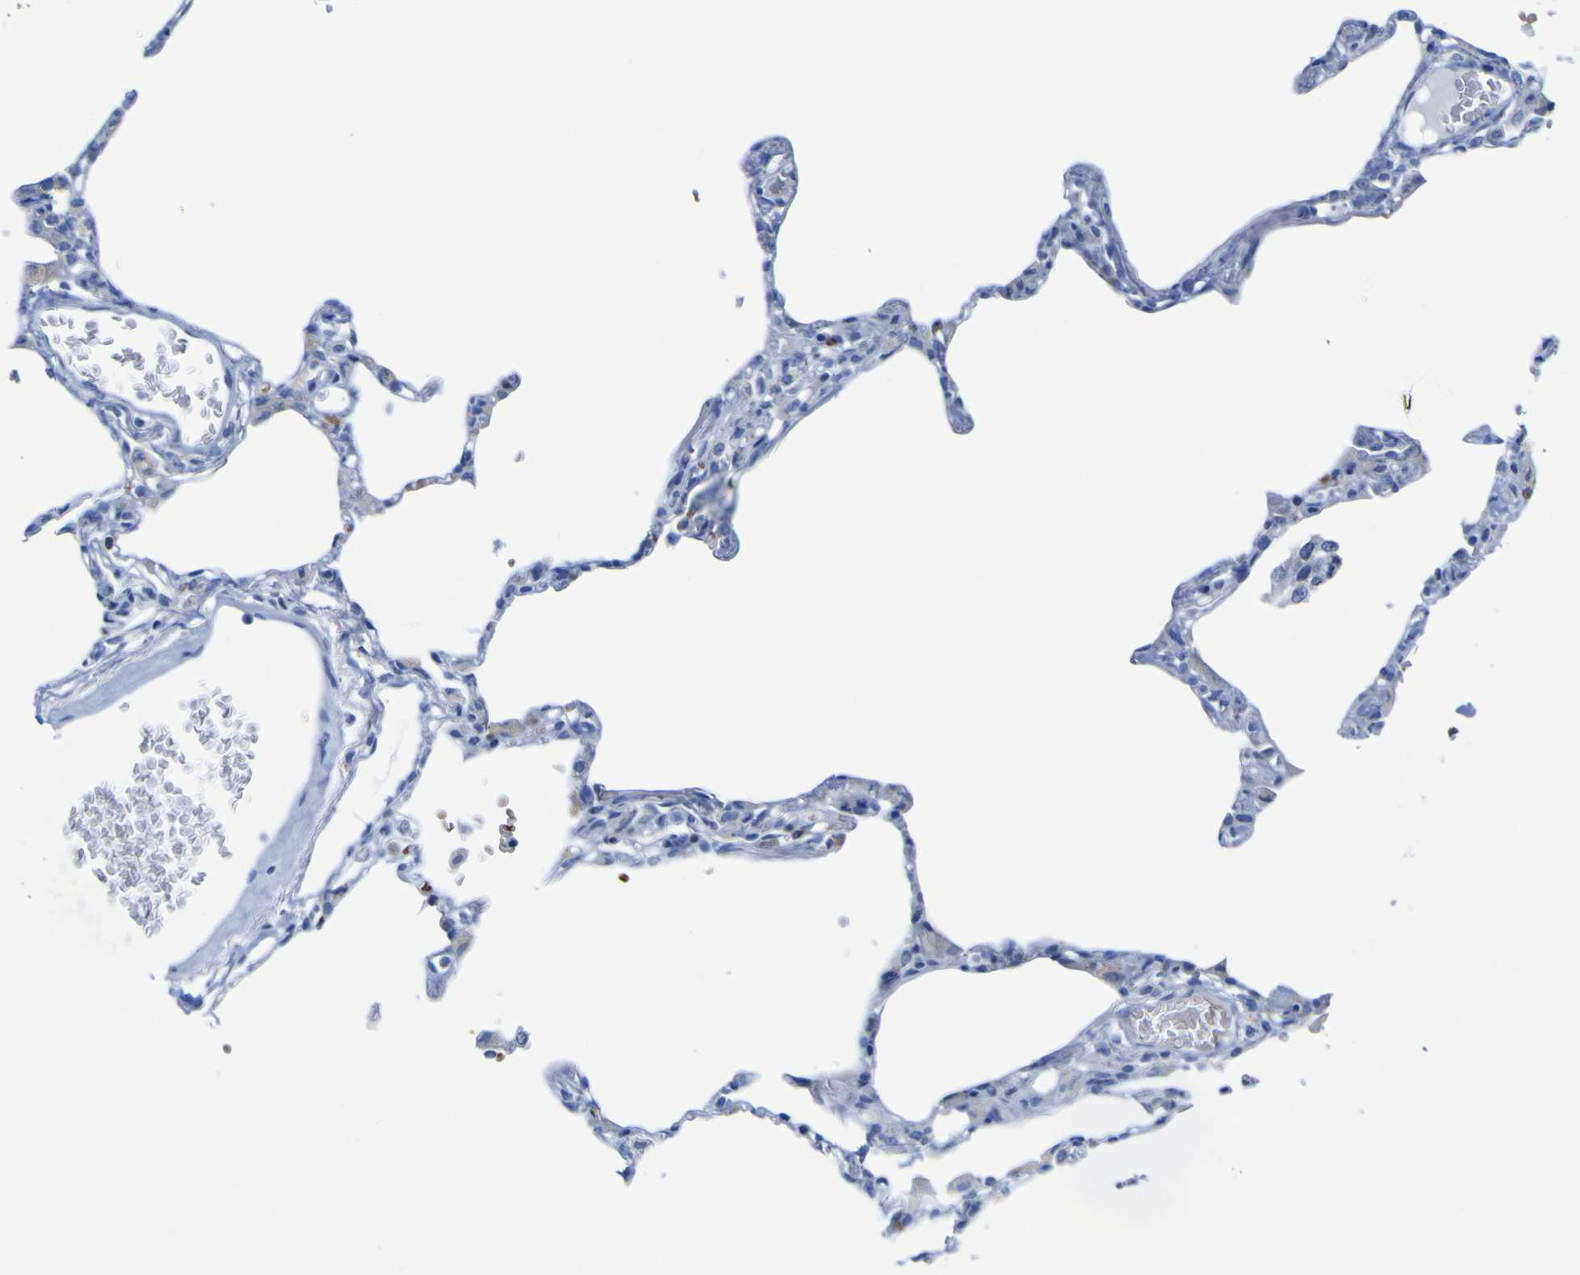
{"staining": {"intensity": "negative", "quantity": "none", "location": "none"}, "tissue": "lung", "cell_type": "Alveolar cells", "image_type": "normal", "snomed": [{"axis": "morphology", "description": "Normal tissue, NOS"}, {"axis": "topography", "description": "Lung"}], "caption": "A histopathology image of lung stained for a protein exhibits no brown staining in alveolar cells.", "gene": "GCM1", "patient": {"sex": "female", "age": 49}}